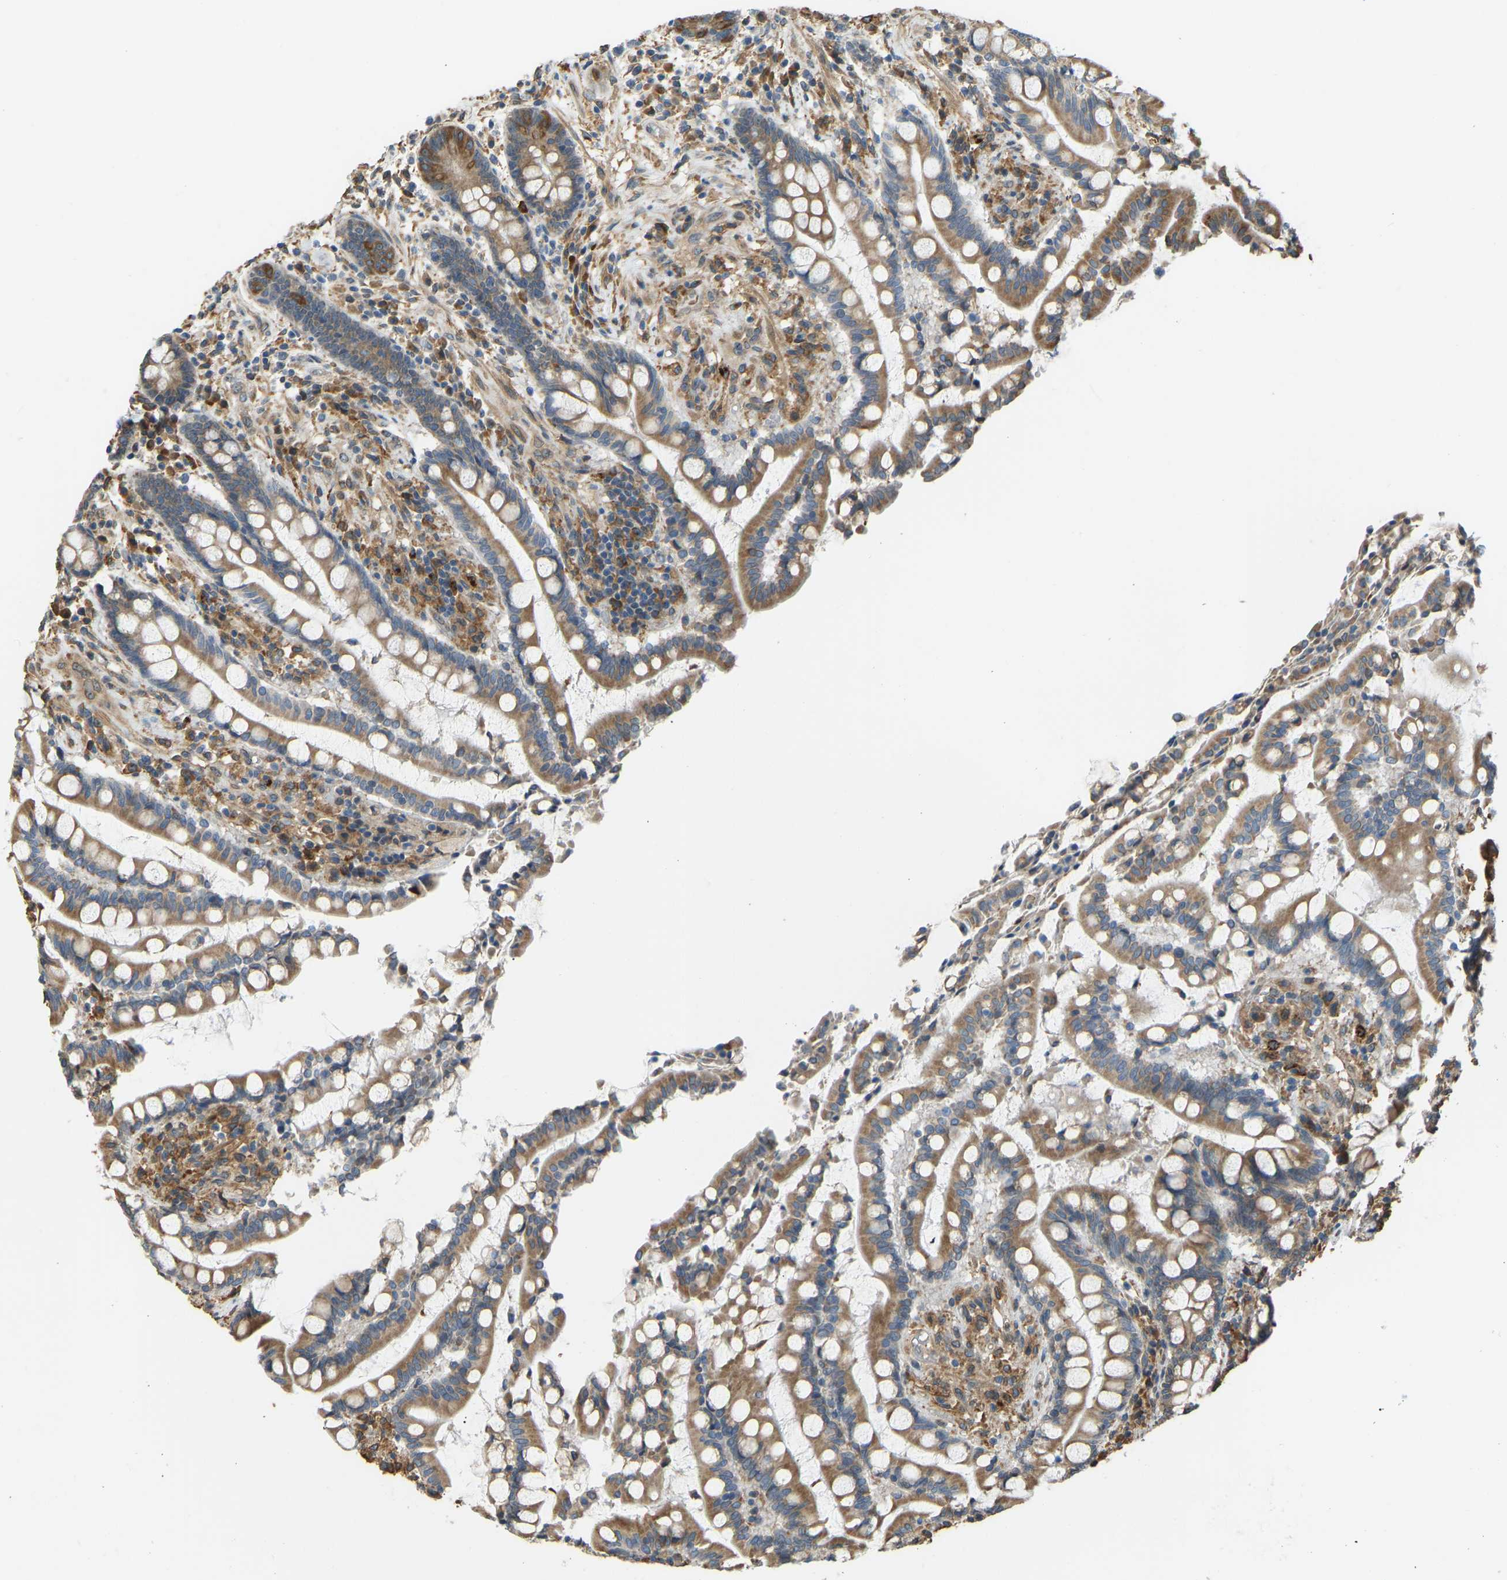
{"staining": {"intensity": "moderate", "quantity": ">75%", "location": "cytoplasmic/membranous"}, "tissue": "colon", "cell_type": "Endothelial cells", "image_type": "normal", "snomed": [{"axis": "morphology", "description": "Normal tissue, NOS"}, {"axis": "topography", "description": "Colon"}], "caption": "Immunohistochemical staining of unremarkable human colon shows moderate cytoplasmic/membranous protein staining in approximately >75% of endothelial cells.", "gene": "OS9", "patient": {"sex": "male", "age": 73}}